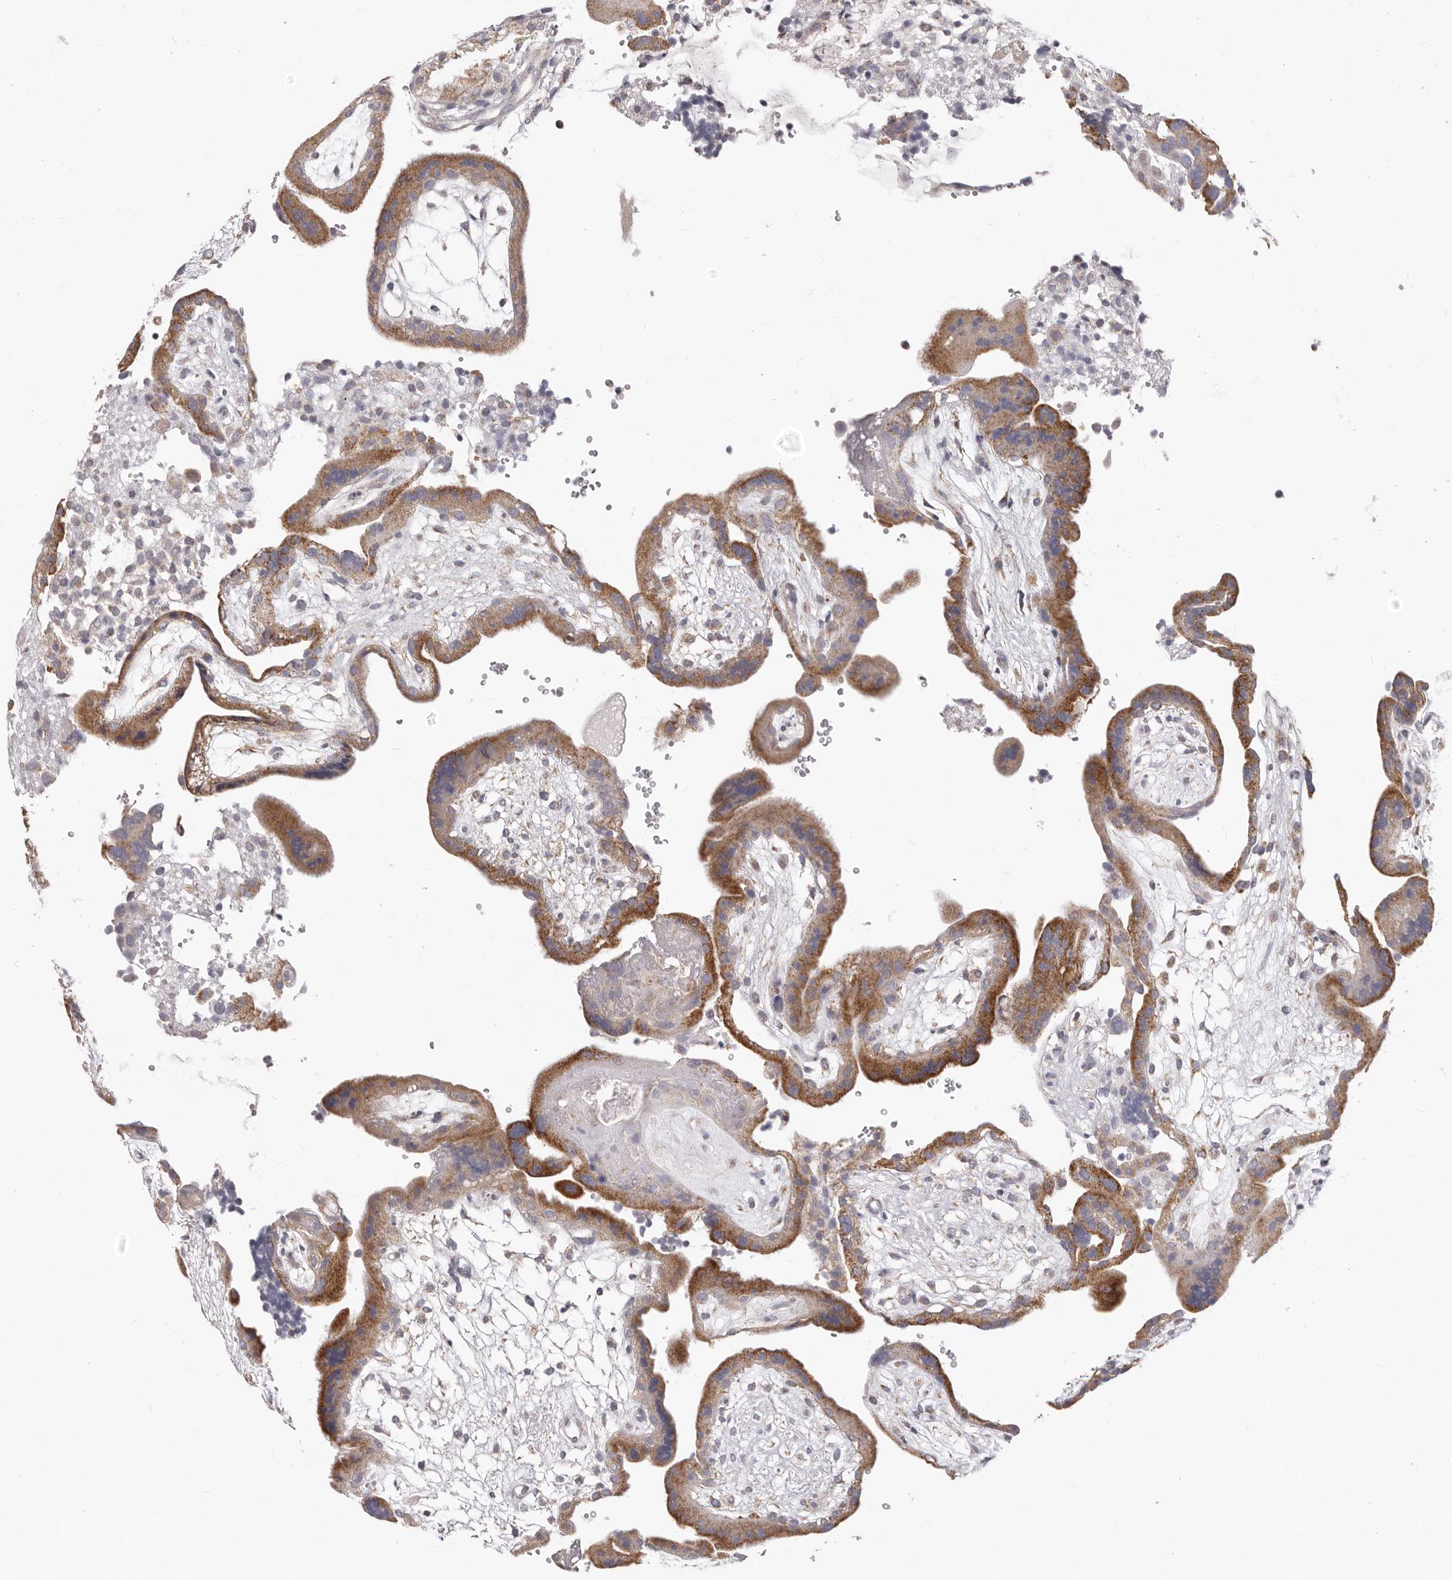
{"staining": {"intensity": "moderate", "quantity": ">75%", "location": "cytoplasmic/membranous"}, "tissue": "placenta", "cell_type": "Trophoblastic cells", "image_type": "normal", "snomed": [{"axis": "morphology", "description": "Normal tissue, NOS"}, {"axis": "topography", "description": "Placenta"}], "caption": "Protein analysis of benign placenta exhibits moderate cytoplasmic/membranous positivity in approximately >75% of trophoblastic cells. (DAB (3,3'-diaminobenzidine) IHC, brown staining for protein, blue staining for nuclei).", "gene": "PRMT2", "patient": {"sex": "female", "age": 18}}